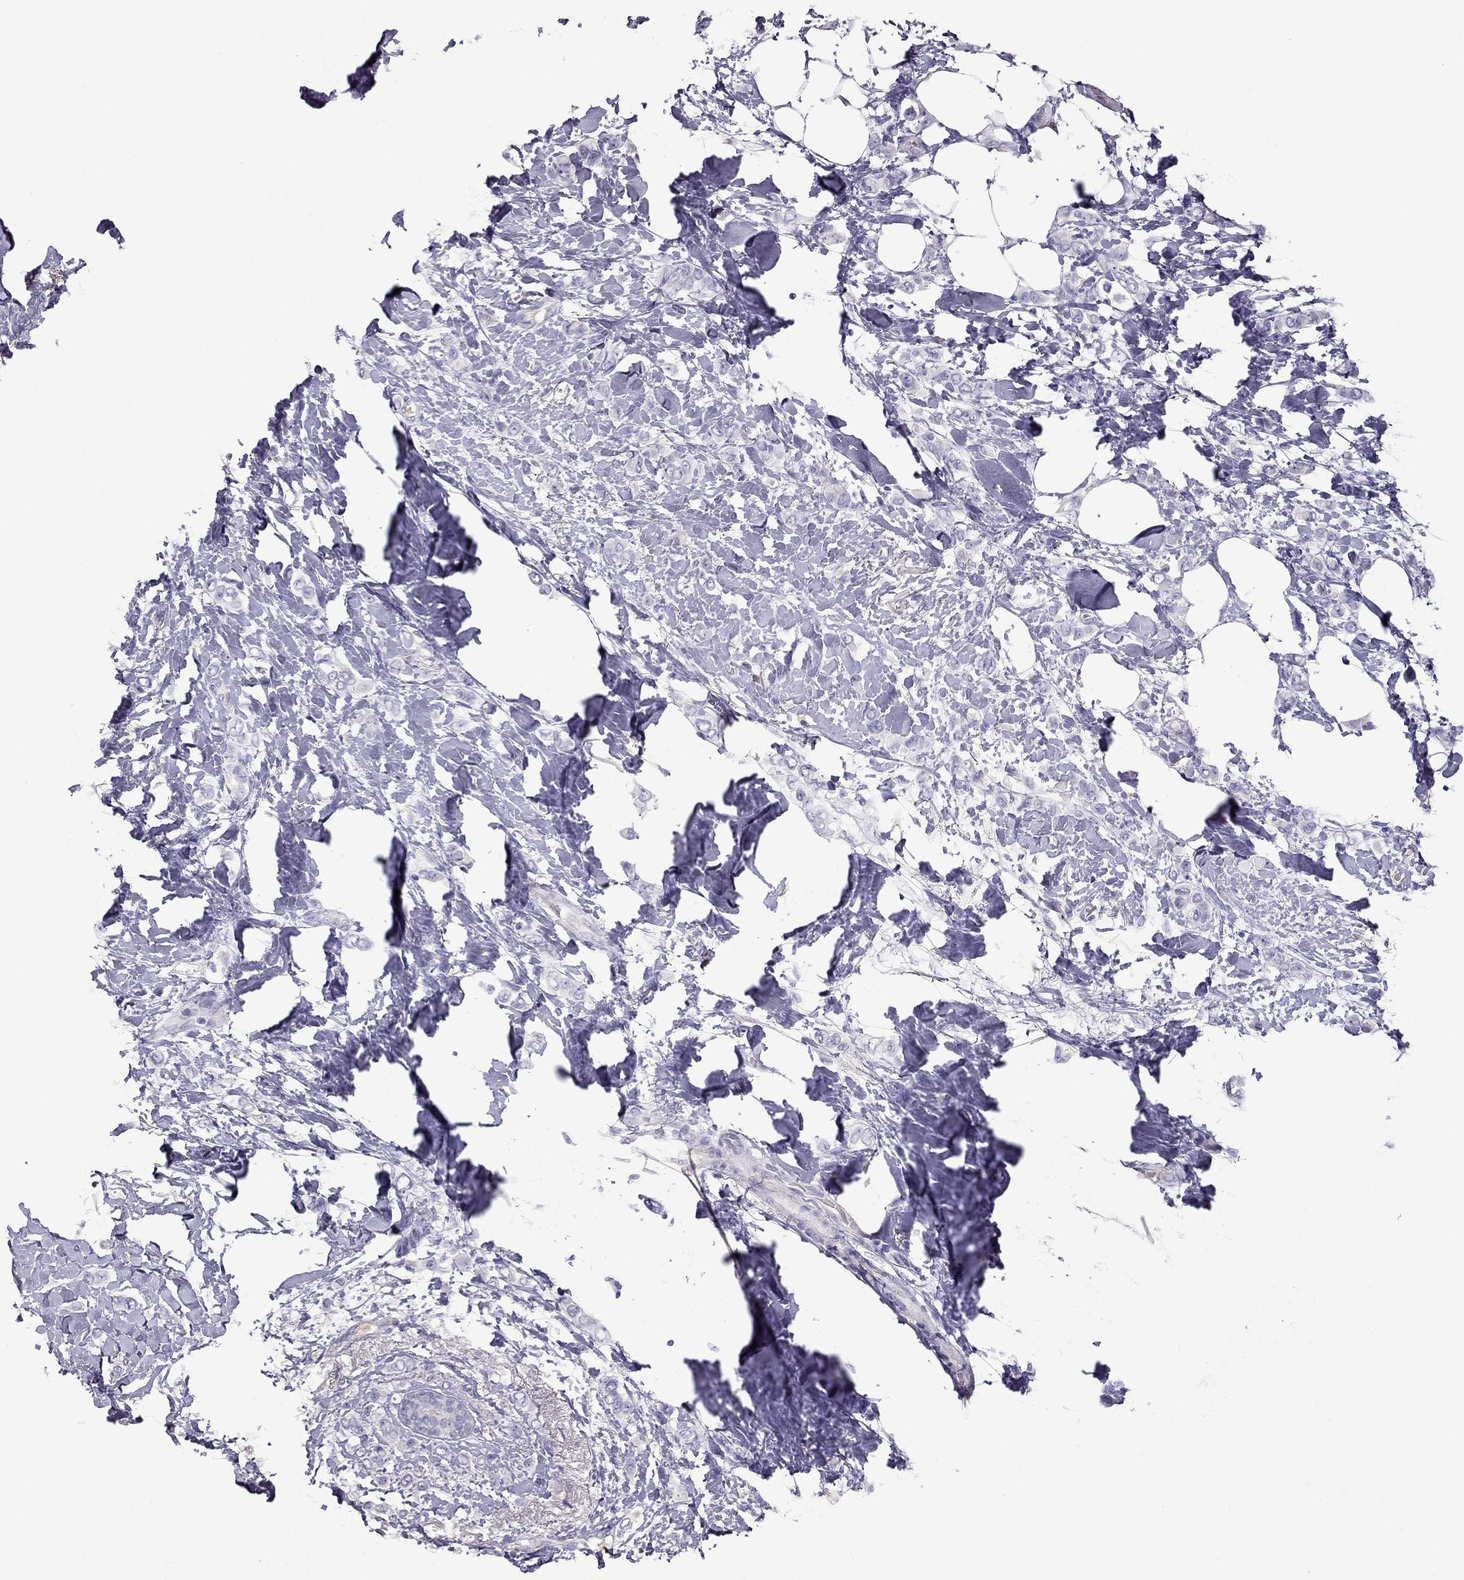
{"staining": {"intensity": "negative", "quantity": "none", "location": "none"}, "tissue": "breast cancer", "cell_type": "Tumor cells", "image_type": "cancer", "snomed": [{"axis": "morphology", "description": "Lobular carcinoma"}, {"axis": "topography", "description": "Breast"}], "caption": "Breast lobular carcinoma stained for a protein using immunohistochemistry exhibits no positivity tumor cells.", "gene": "STOML3", "patient": {"sex": "female", "age": 66}}